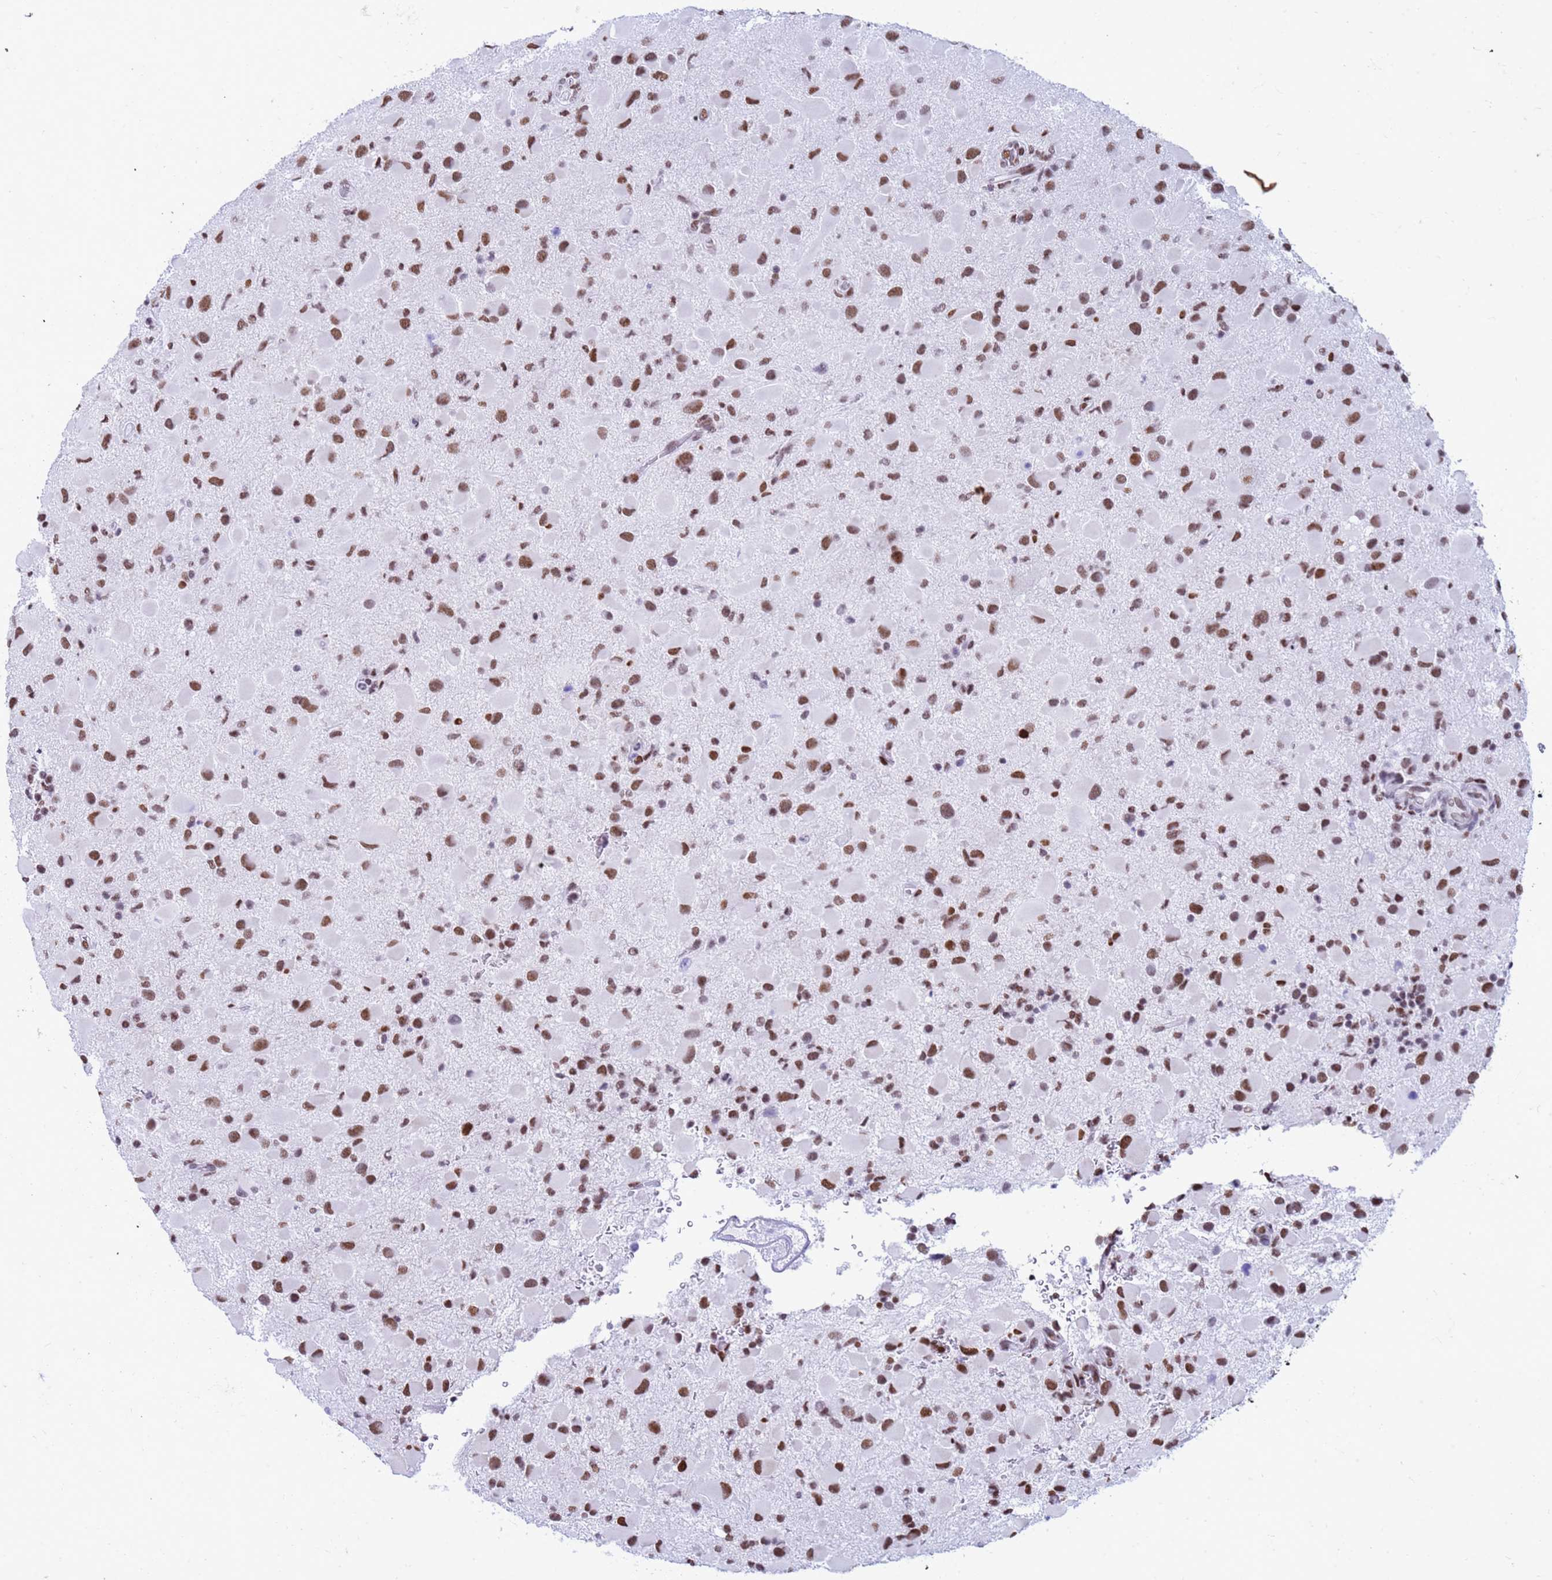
{"staining": {"intensity": "strong", "quantity": ">75%", "location": "nuclear"}, "tissue": "glioma", "cell_type": "Tumor cells", "image_type": "cancer", "snomed": [{"axis": "morphology", "description": "Glioma, malignant, Low grade"}, {"axis": "topography", "description": "Brain"}], "caption": "Protein staining reveals strong nuclear positivity in about >75% of tumor cells in glioma.", "gene": "FAM170B", "patient": {"sex": "female", "age": 32}}